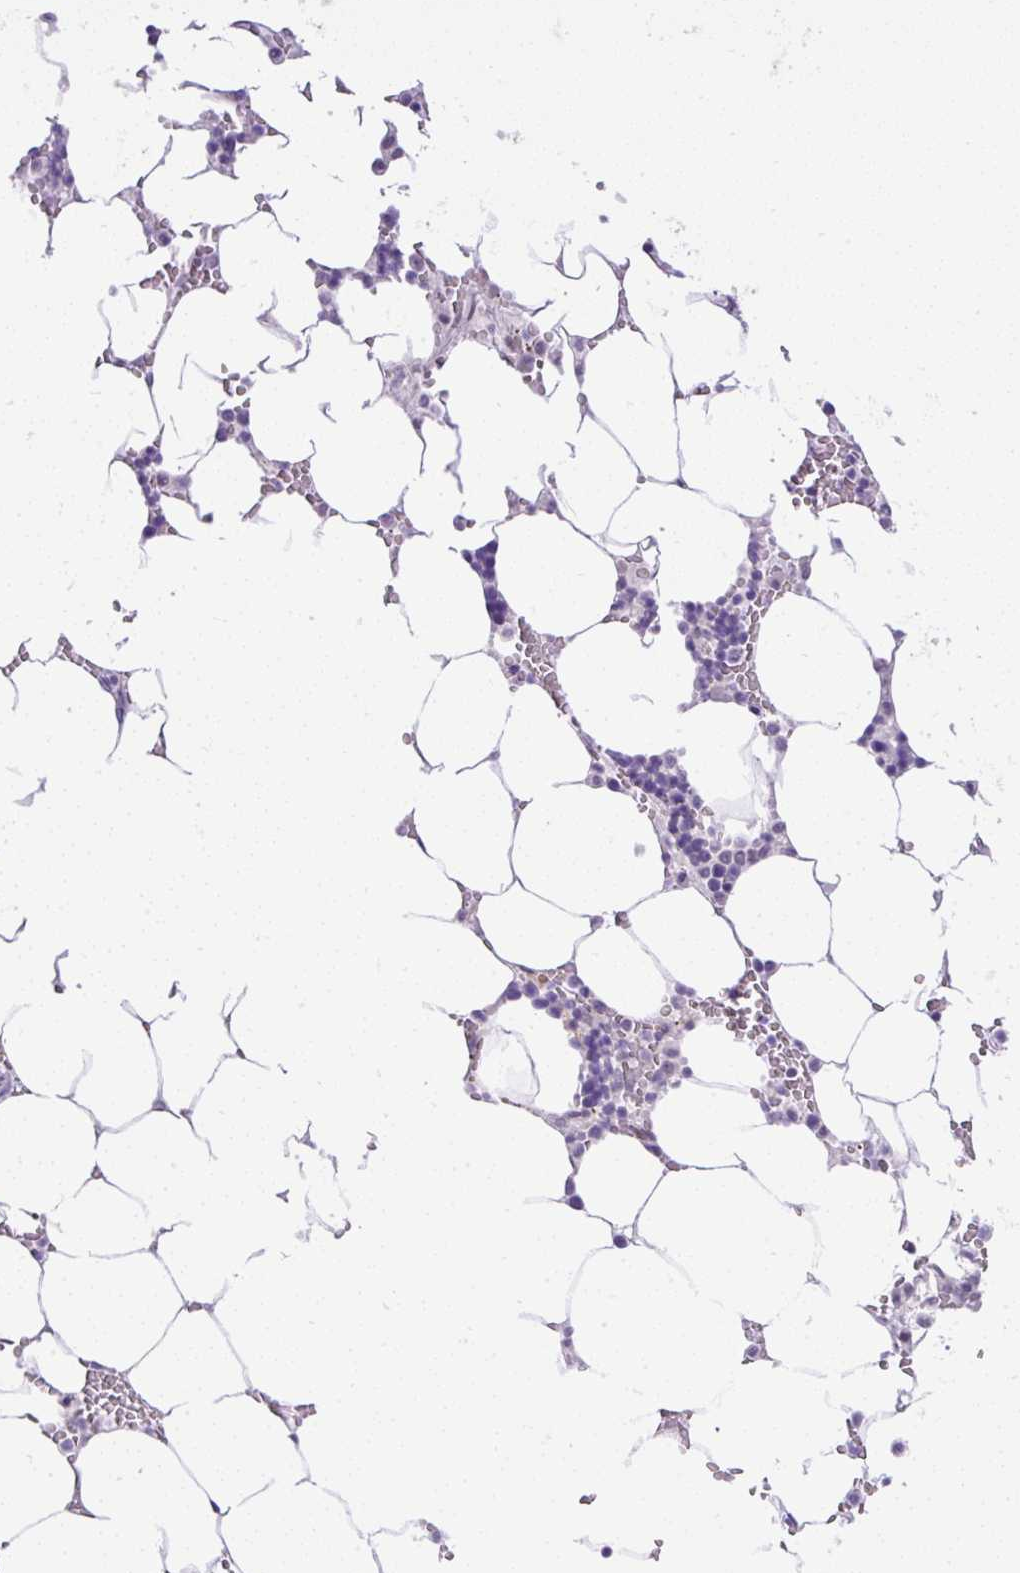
{"staining": {"intensity": "negative", "quantity": "none", "location": "none"}, "tissue": "bone marrow", "cell_type": "Hematopoietic cells", "image_type": "normal", "snomed": [{"axis": "morphology", "description": "Normal tissue, NOS"}, {"axis": "topography", "description": "Bone marrow"}], "caption": "Immunohistochemistry (IHC) image of unremarkable bone marrow: human bone marrow stained with DAB (3,3'-diaminobenzidine) exhibits no significant protein positivity in hematopoietic cells.", "gene": "WNT10B", "patient": {"sex": "male", "age": 64}}